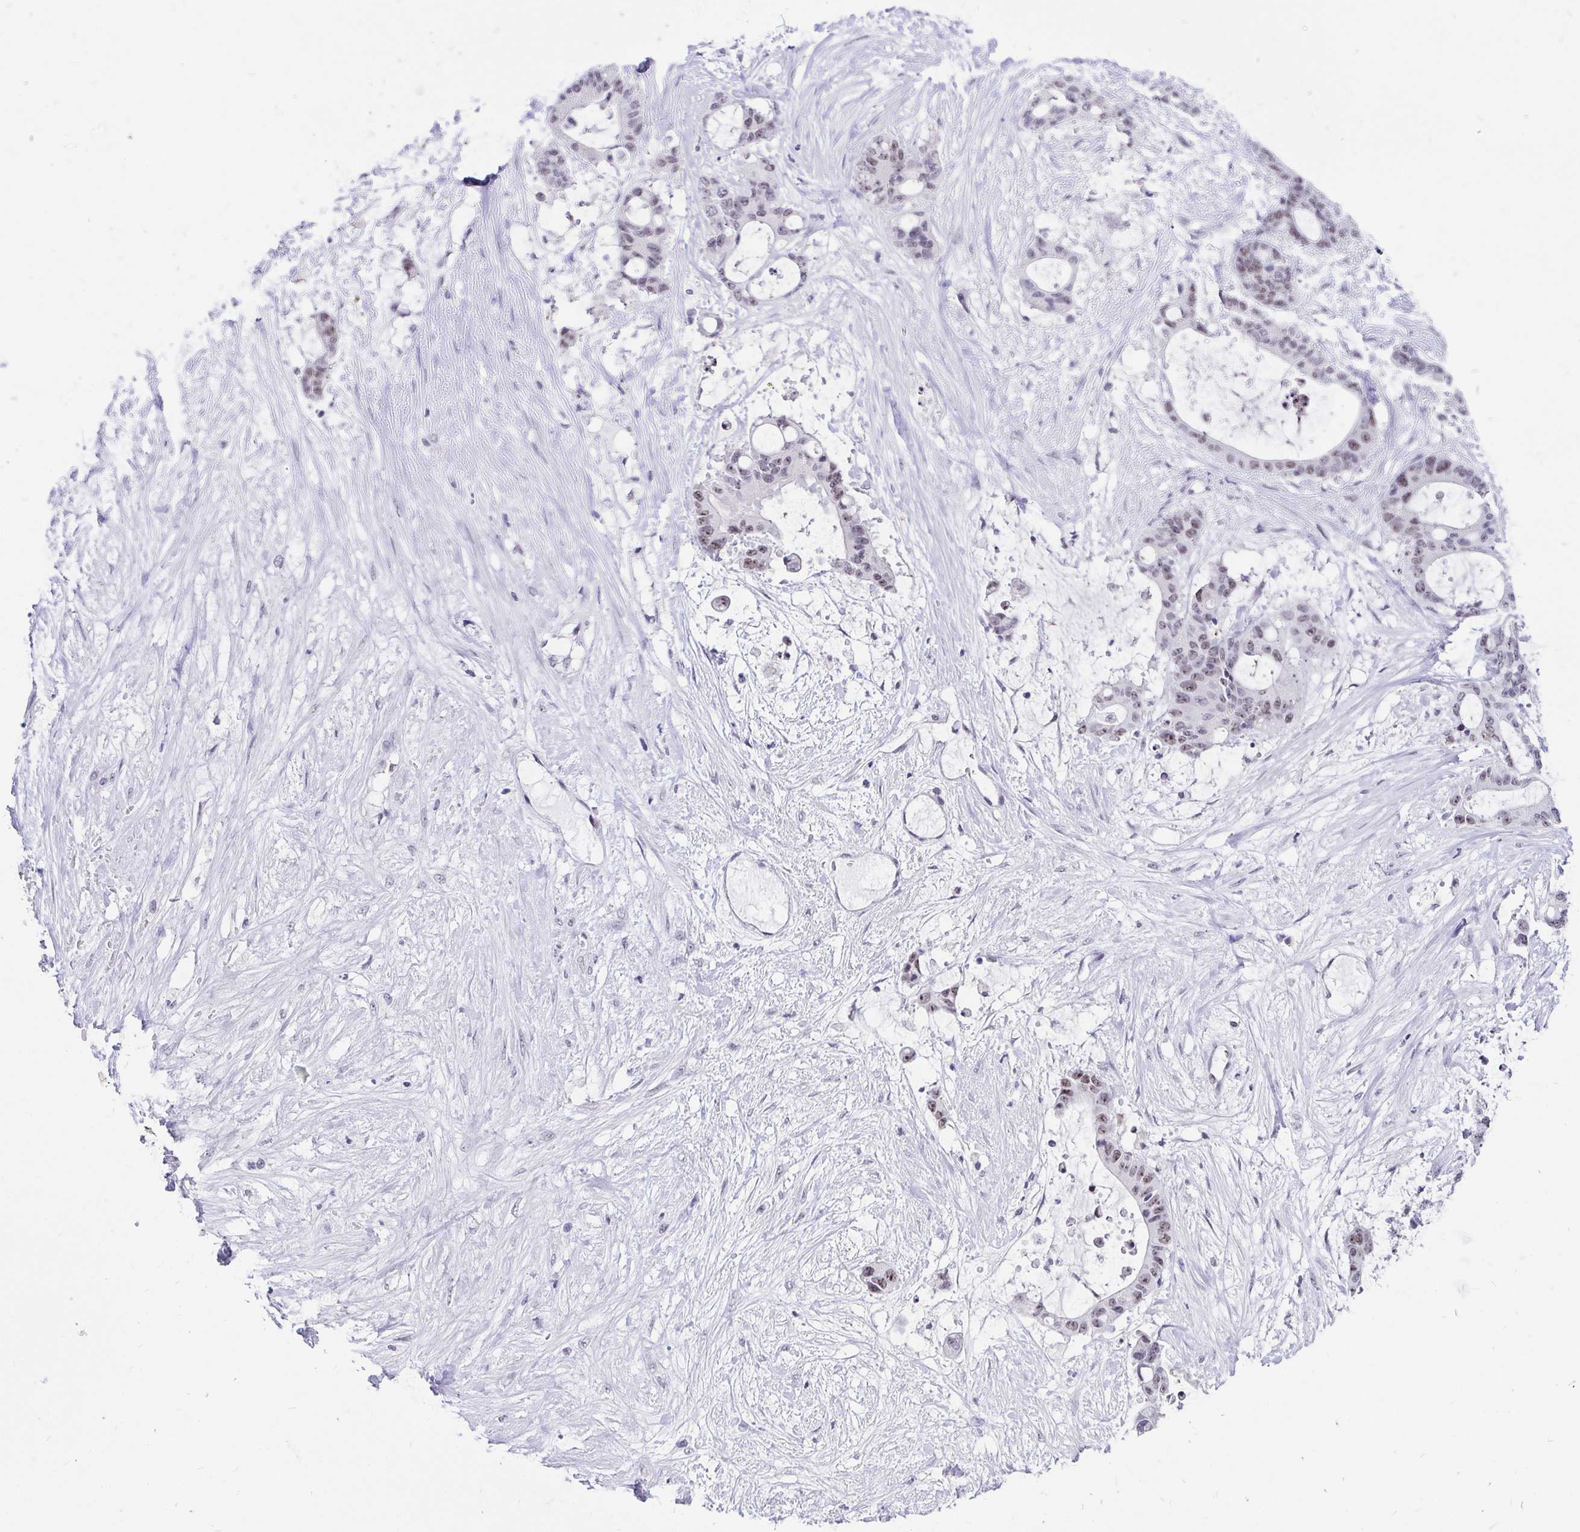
{"staining": {"intensity": "weak", "quantity": ">75%", "location": "nuclear"}, "tissue": "liver cancer", "cell_type": "Tumor cells", "image_type": "cancer", "snomed": [{"axis": "morphology", "description": "Normal tissue, NOS"}, {"axis": "morphology", "description": "Cholangiocarcinoma"}, {"axis": "topography", "description": "Liver"}, {"axis": "topography", "description": "Peripheral nerve tissue"}], "caption": "A brown stain labels weak nuclear expression of a protein in human liver cancer tumor cells.", "gene": "ZNF860", "patient": {"sex": "female", "age": 73}}